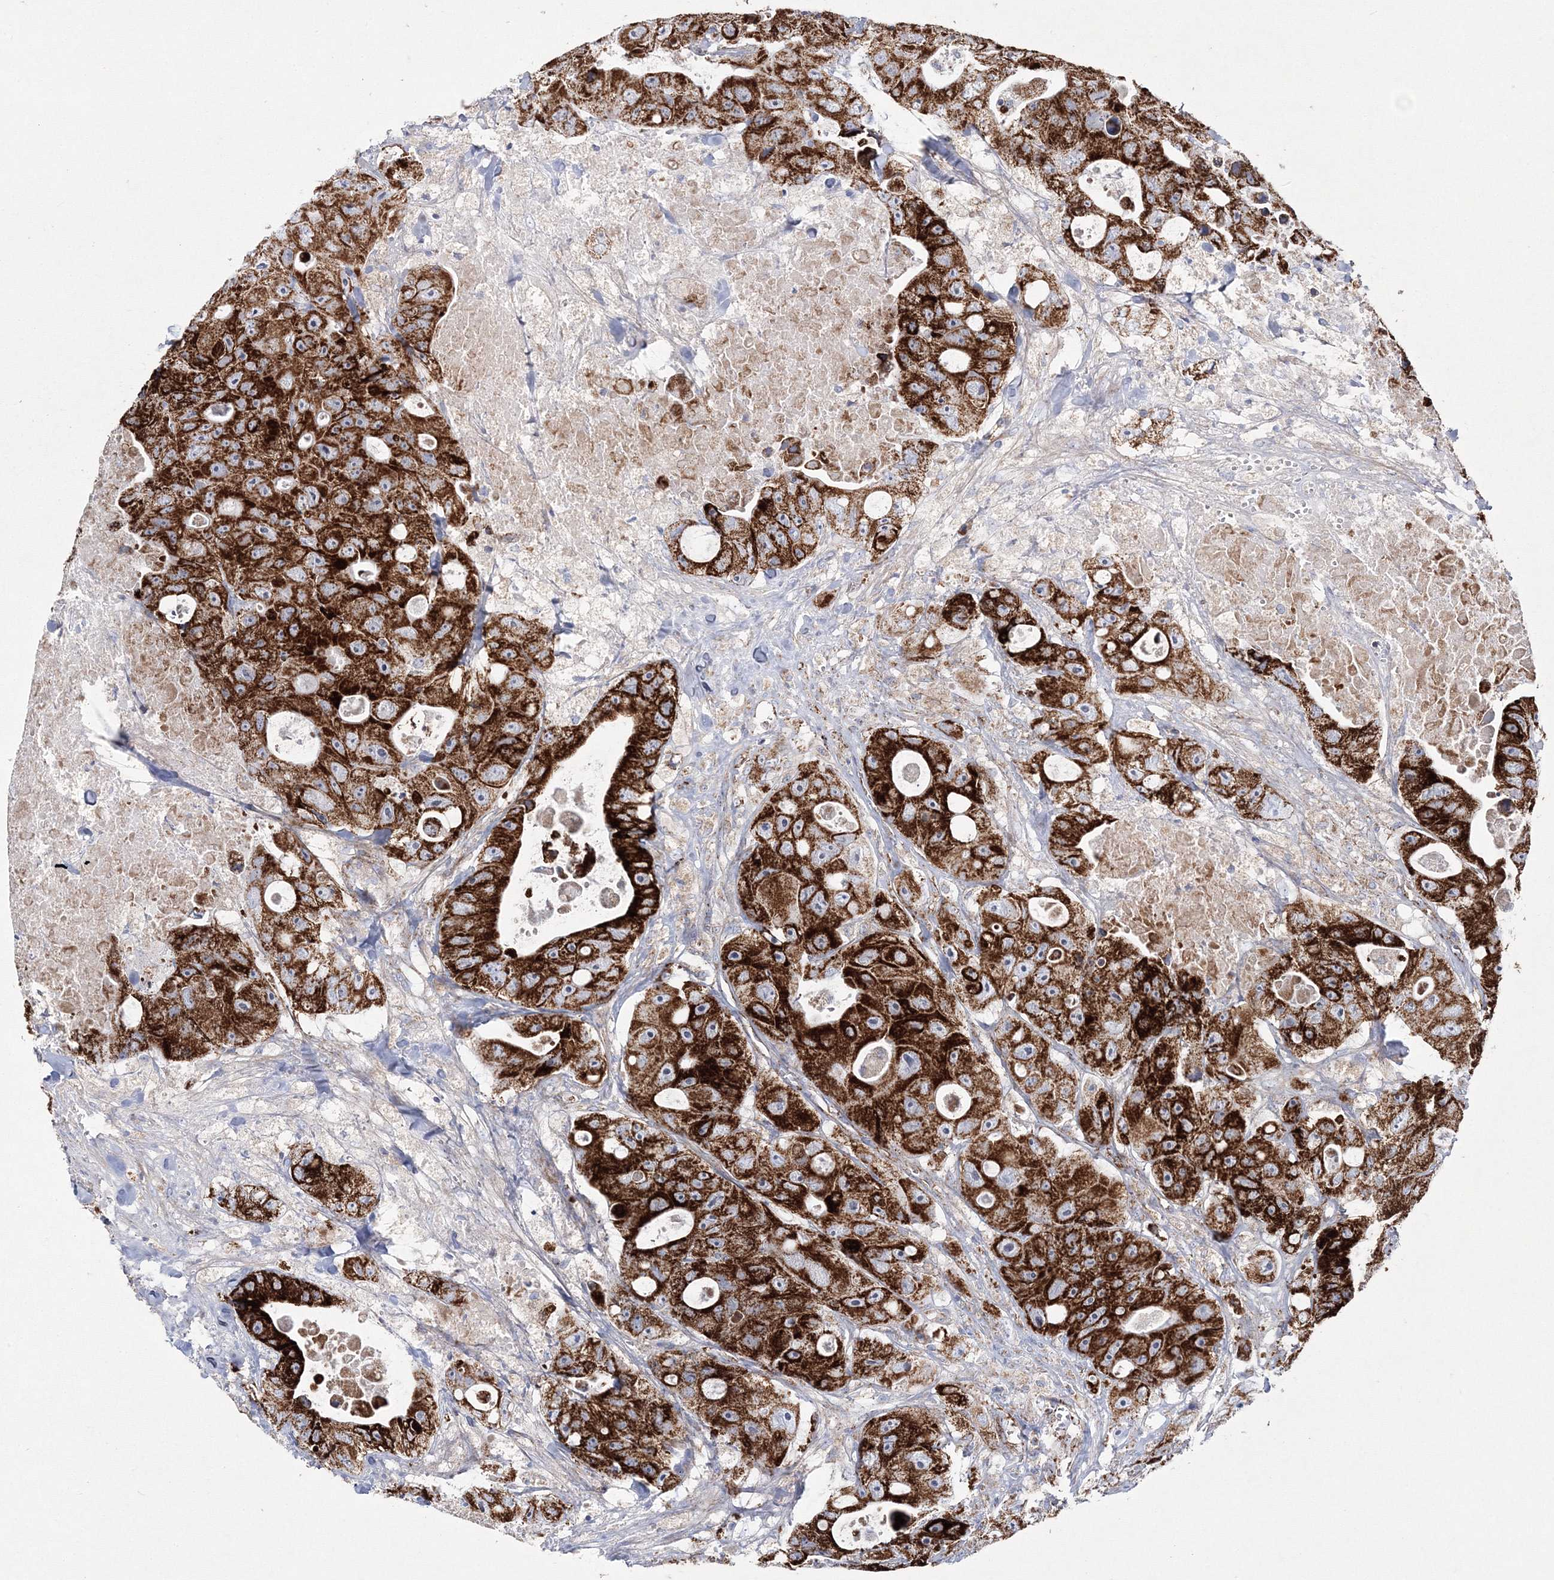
{"staining": {"intensity": "strong", "quantity": ">75%", "location": "cytoplasmic/membranous"}, "tissue": "colorectal cancer", "cell_type": "Tumor cells", "image_type": "cancer", "snomed": [{"axis": "morphology", "description": "Adenocarcinoma, NOS"}, {"axis": "topography", "description": "Colon"}], "caption": "Brown immunohistochemical staining in human colorectal cancer (adenocarcinoma) displays strong cytoplasmic/membranous positivity in about >75% of tumor cells. Using DAB (3,3'-diaminobenzidine) (brown) and hematoxylin (blue) stains, captured at high magnification using brightfield microscopy.", "gene": "HIBCH", "patient": {"sex": "female", "age": 46}}